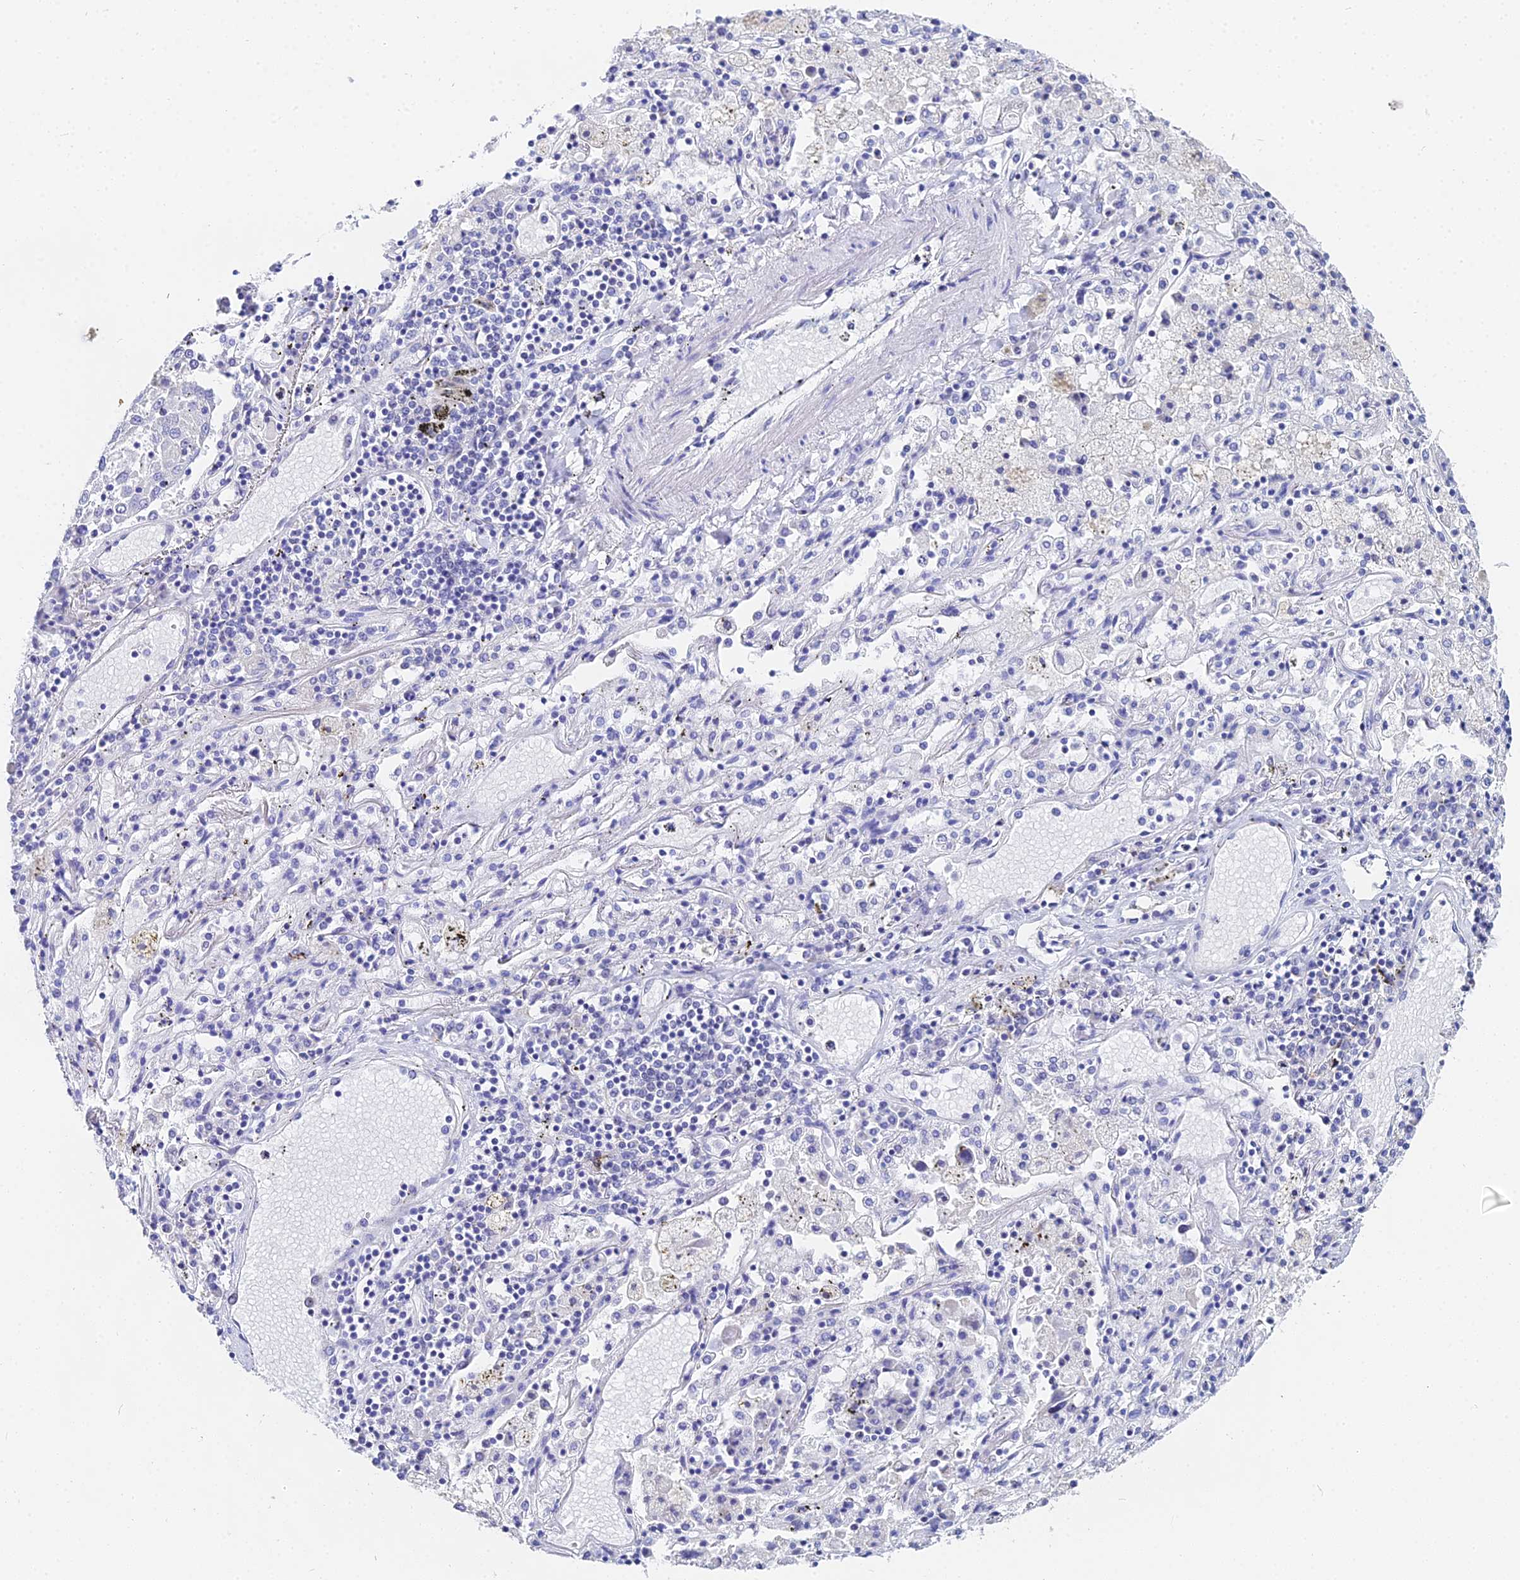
{"staining": {"intensity": "negative", "quantity": "none", "location": "none"}, "tissue": "lung cancer", "cell_type": "Tumor cells", "image_type": "cancer", "snomed": [{"axis": "morphology", "description": "Squamous cell carcinoma, NOS"}, {"axis": "topography", "description": "Lung"}], "caption": "IHC of human lung cancer (squamous cell carcinoma) displays no expression in tumor cells.", "gene": "OCM", "patient": {"sex": "male", "age": 65}}